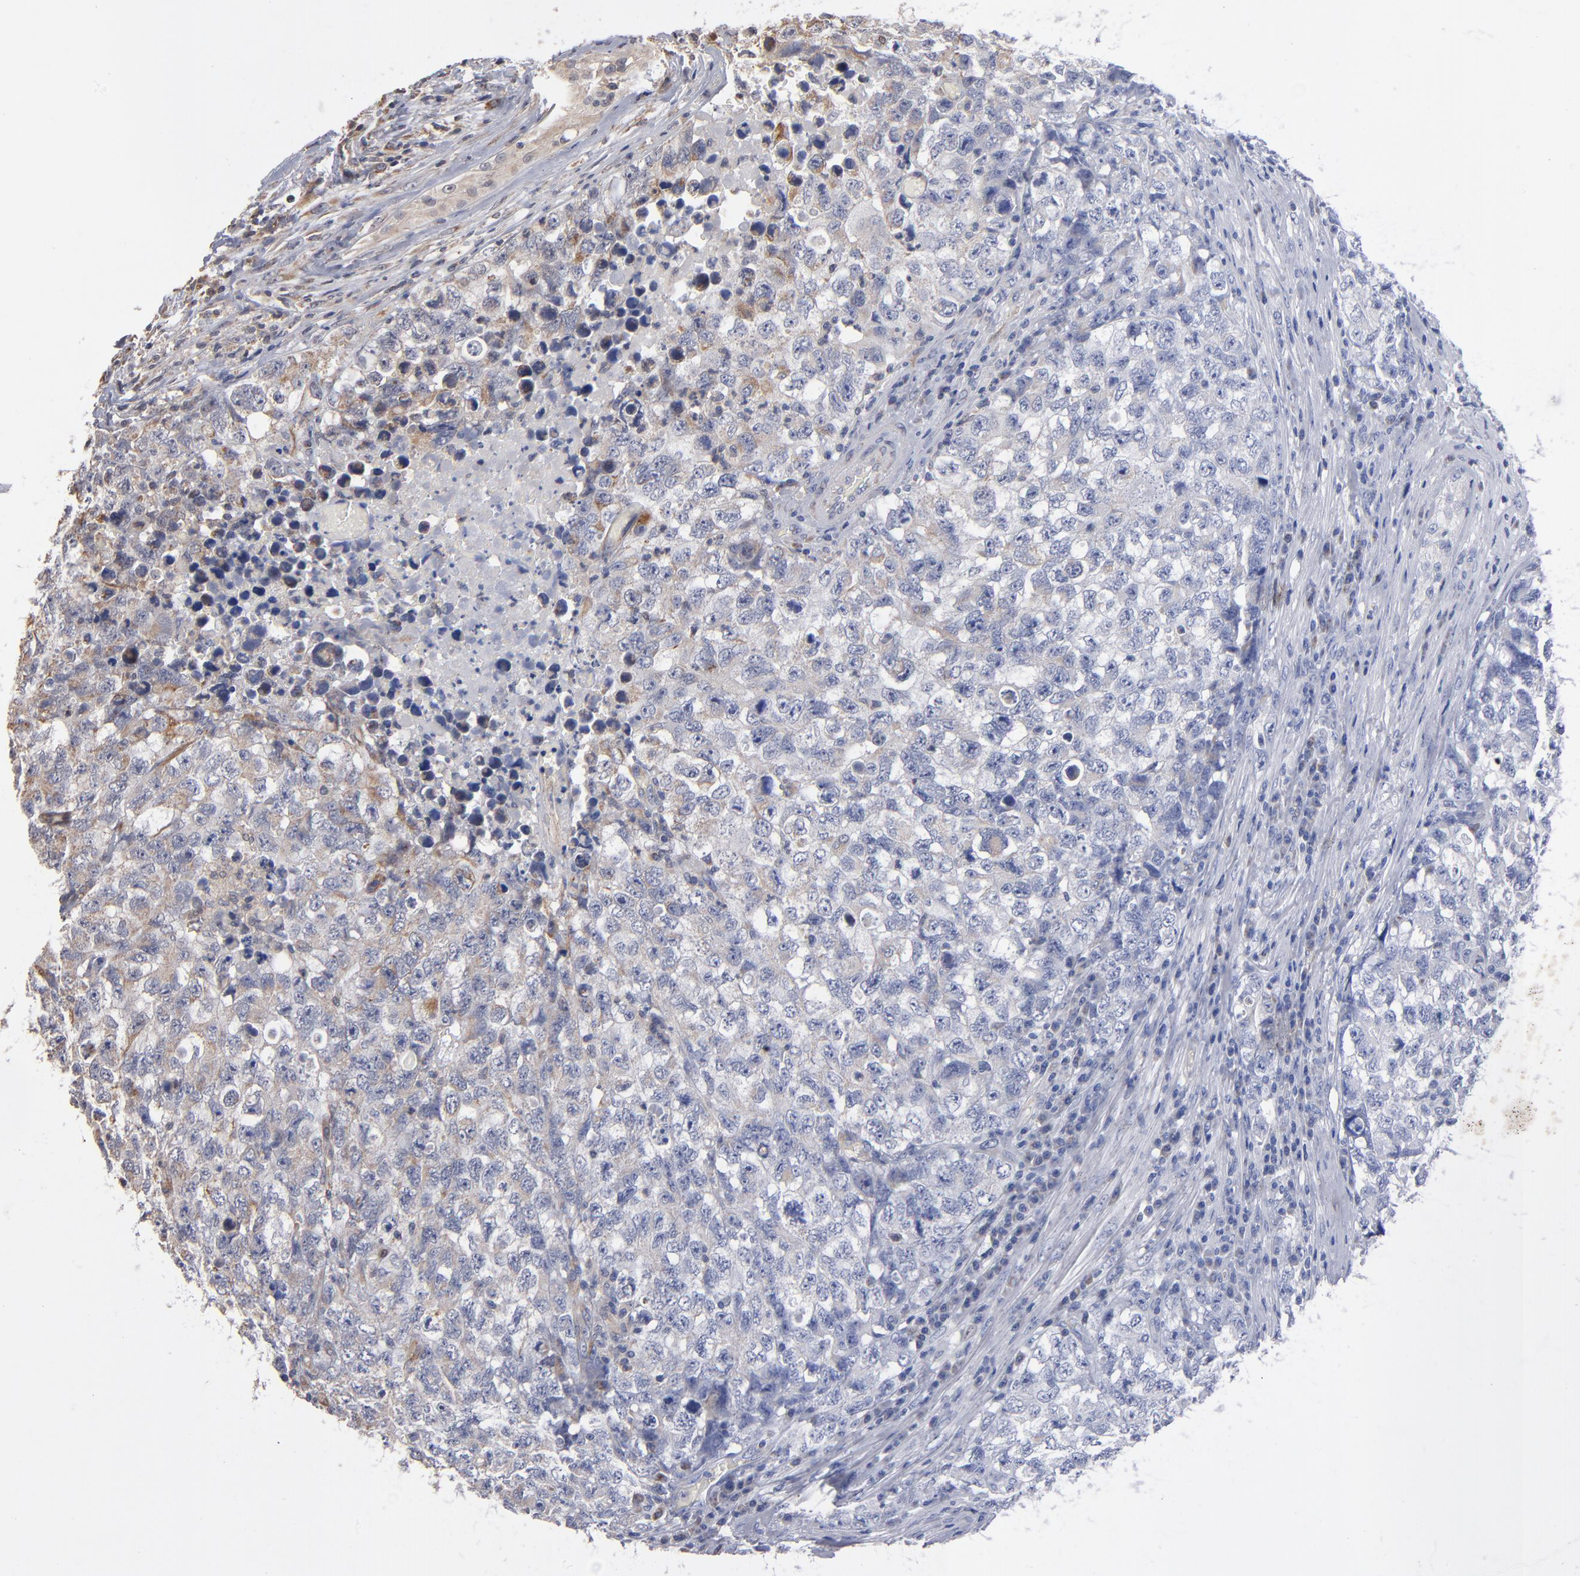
{"staining": {"intensity": "weak", "quantity": "<25%", "location": "cytoplasmic/membranous"}, "tissue": "testis cancer", "cell_type": "Tumor cells", "image_type": "cancer", "snomed": [{"axis": "morphology", "description": "Carcinoma, Embryonal, NOS"}, {"axis": "topography", "description": "Testis"}], "caption": "An immunohistochemistry (IHC) histopathology image of embryonal carcinoma (testis) is shown. There is no staining in tumor cells of embryonal carcinoma (testis).", "gene": "MIPOL1", "patient": {"sex": "male", "age": 31}}